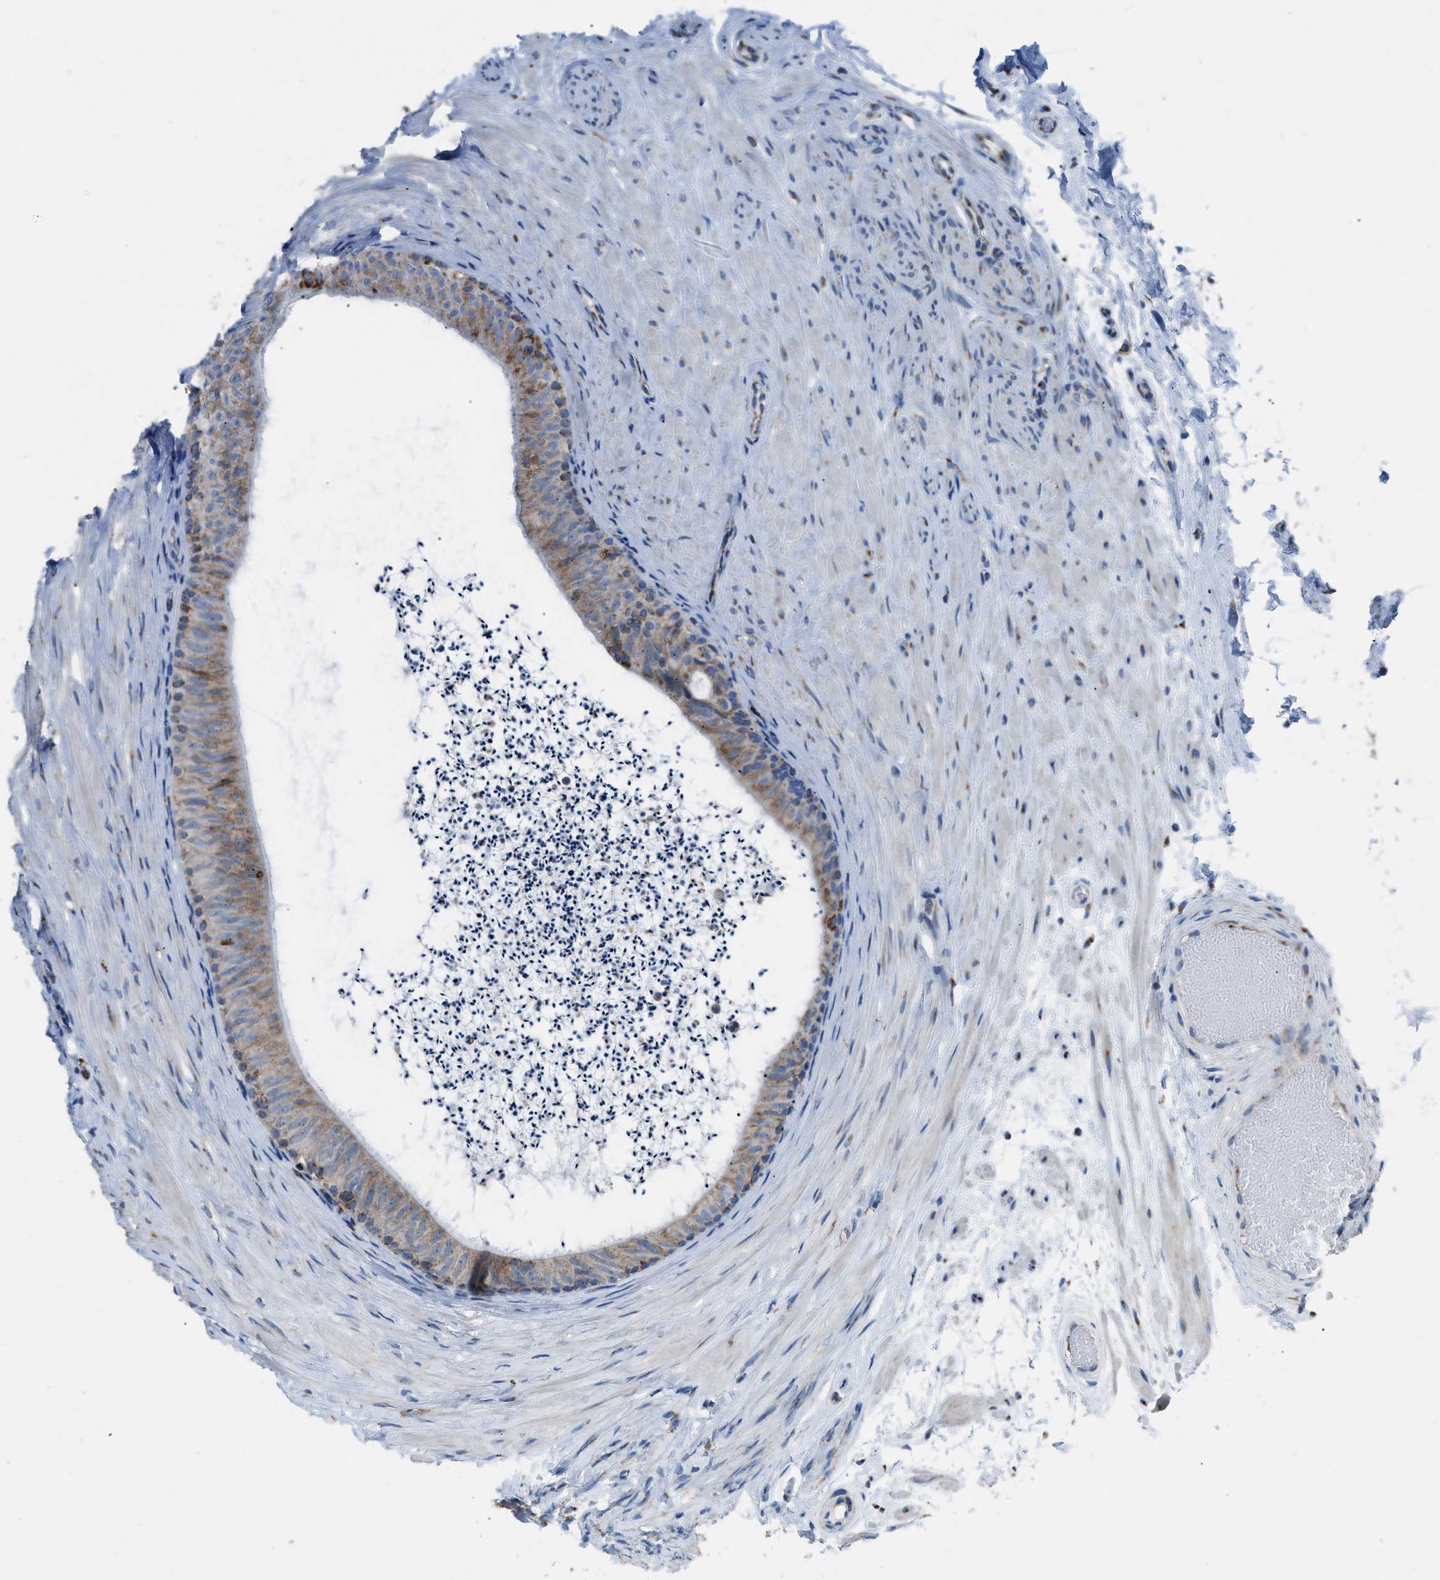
{"staining": {"intensity": "moderate", "quantity": ">75%", "location": "cytoplasmic/membranous"}, "tissue": "epididymis", "cell_type": "Glandular cells", "image_type": "normal", "snomed": [{"axis": "morphology", "description": "Normal tissue, NOS"}, {"axis": "topography", "description": "Epididymis"}], "caption": "A medium amount of moderate cytoplasmic/membranous expression is identified in approximately >75% of glandular cells in benign epididymis. Nuclei are stained in blue.", "gene": "ETFB", "patient": {"sex": "male", "age": 56}}